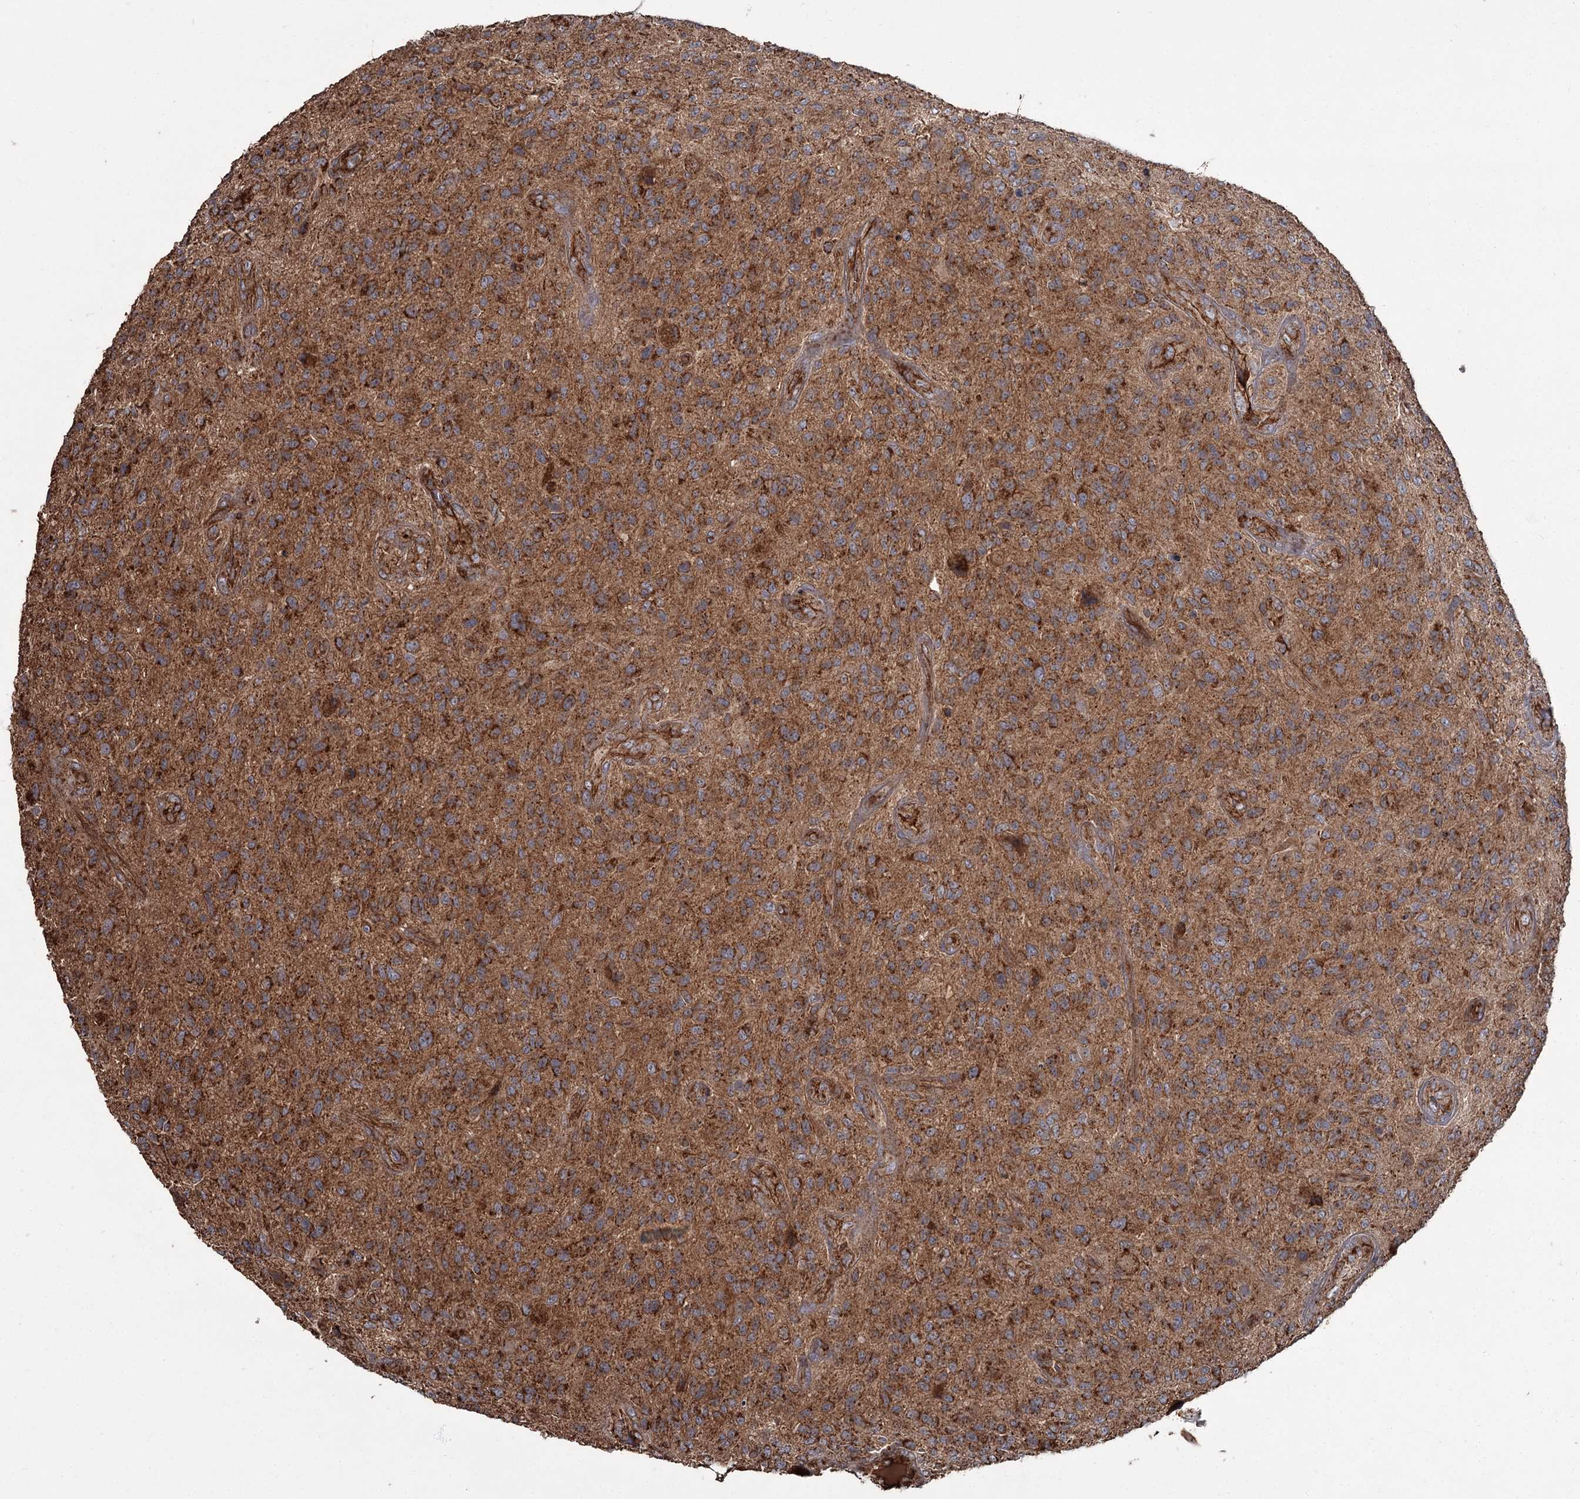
{"staining": {"intensity": "strong", "quantity": ">75%", "location": "cytoplasmic/membranous"}, "tissue": "glioma", "cell_type": "Tumor cells", "image_type": "cancer", "snomed": [{"axis": "morphology", "description": "Glioma, malignant, High grade"}, {"axis": "topography", "description": "Brain"}], "caption": "Glioma was stained to show a protein in brown. There is high levels of strong cytoplasmic/membranous staining in about >75% of tumor cells.", "gene": "THAP9", "patient": {"sex": "male", "age": 47}}